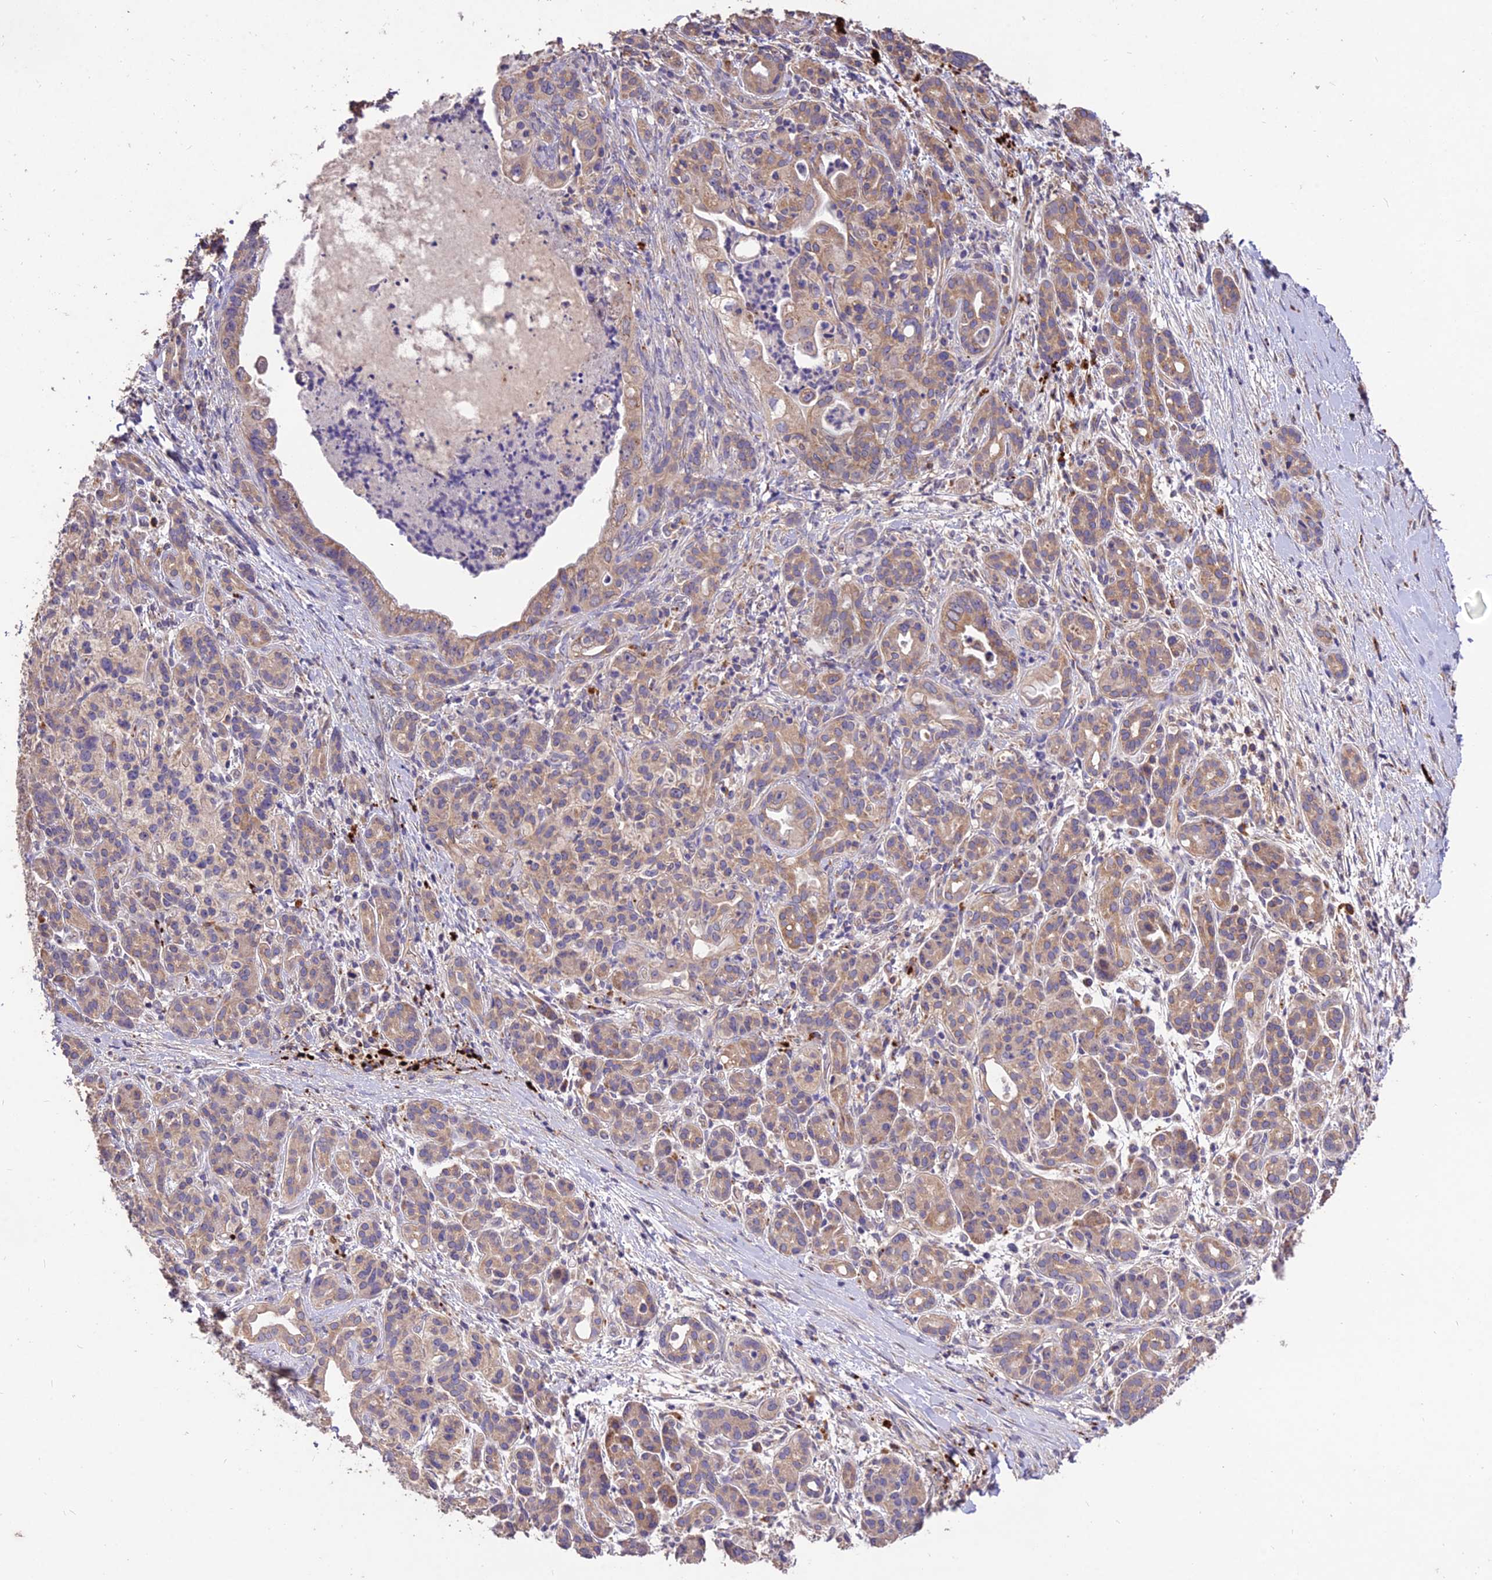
{"staining": {"intensity": "moderate", "quantity": "25%-75%", "location": "cytoplasmic/membranous"}, "tissue": "pancreatic cancer", "cell_type": "Tumor cells", "image_type": "cancer", "snomed": [{"axis": "morphology", "description": "Adenocarcinoma, NOS"}, {"axis": "topography", "description": "Pancreas"}], "caption": "A photomicrograph showing moderate cytoplasmic/membranous staining in about 25%-75% of tumor cells in pancreatic adenocarcinoma, as visualized by brown immunohistochemical staining.", "gene": "SDHD", "patient": {"sex": "male", "age": 58}}